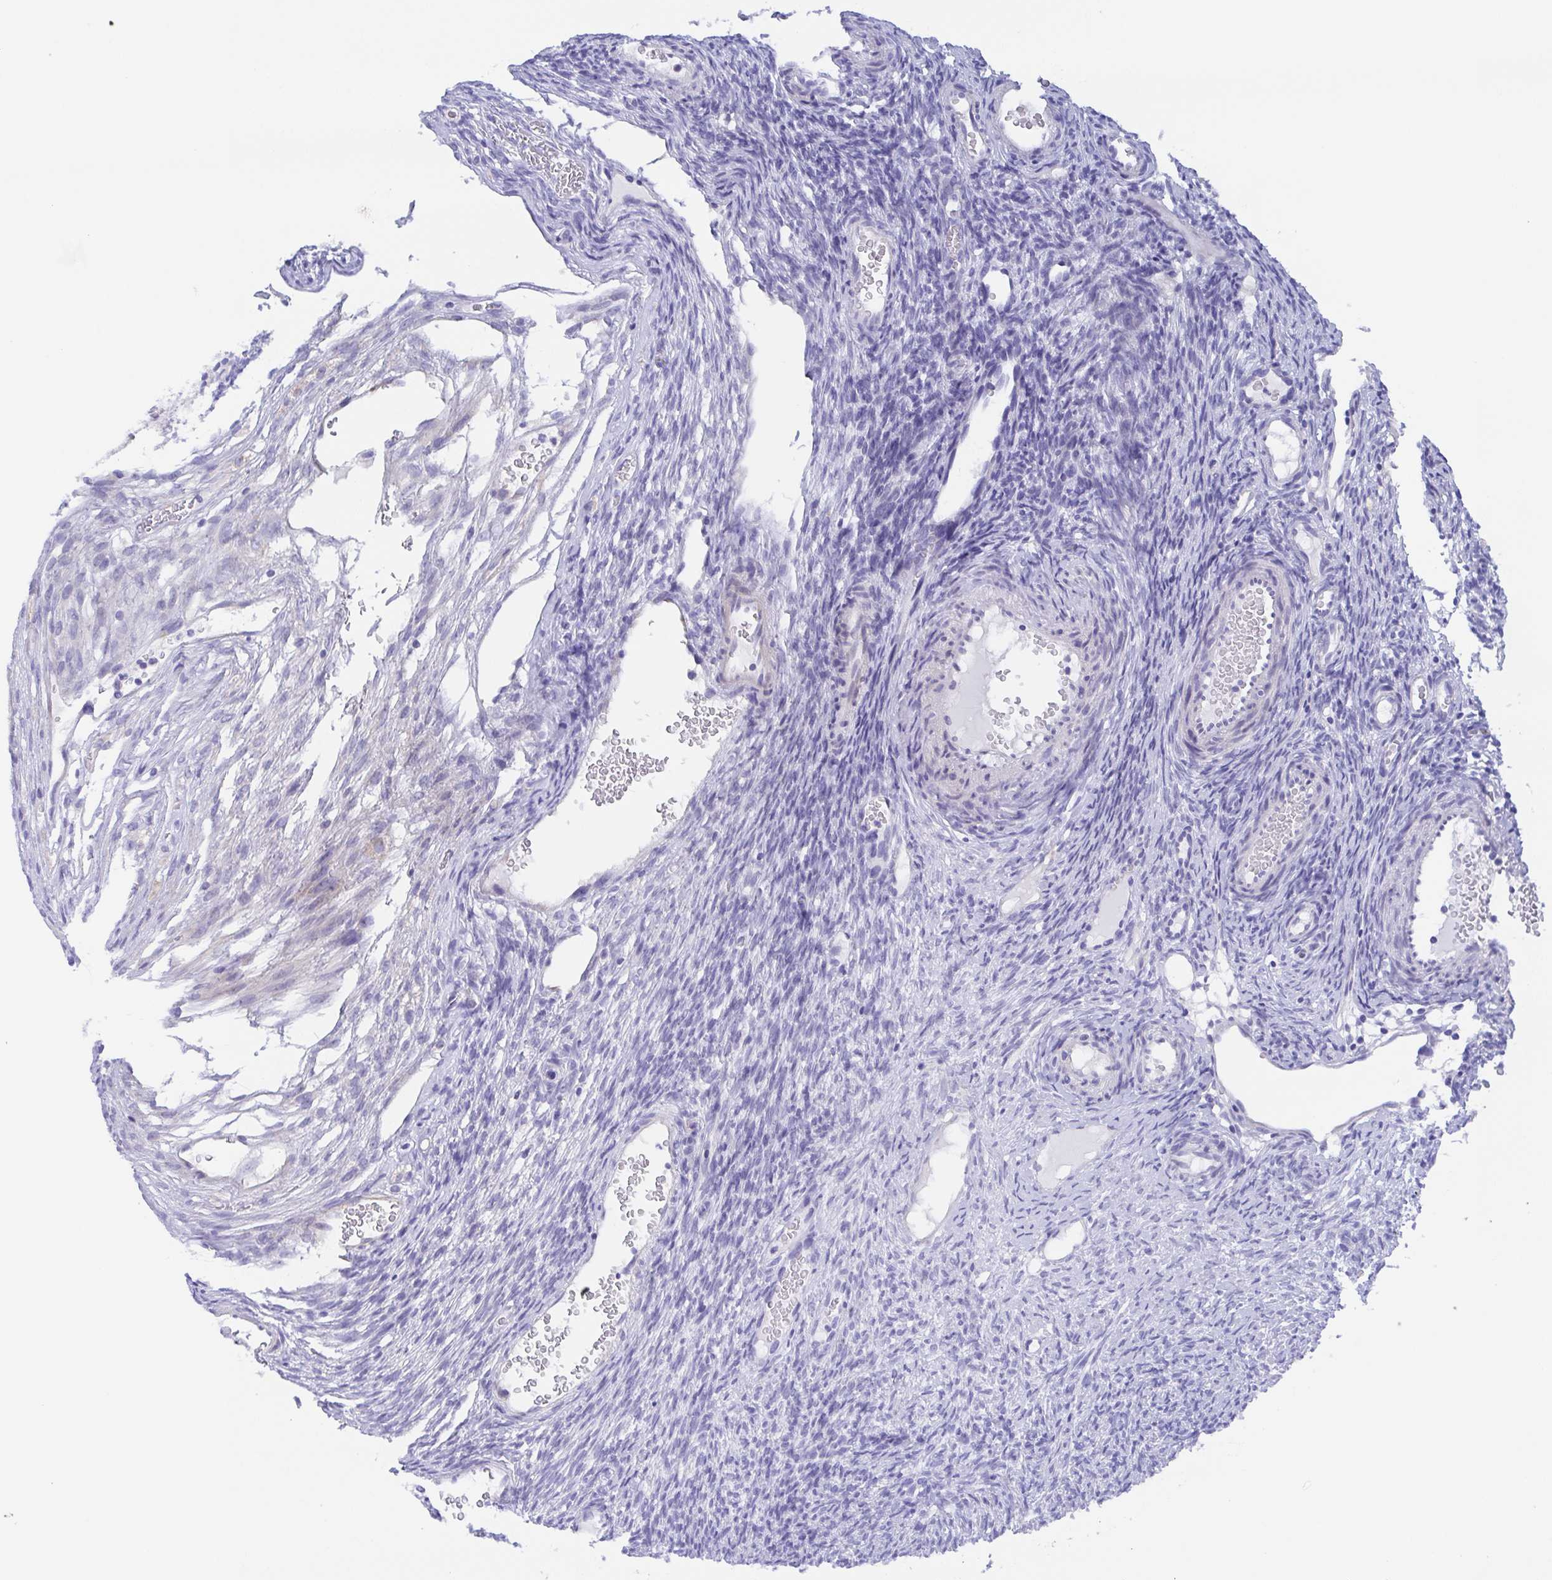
{"staining": {"intensity": "negative", "quantity": "none", "location": "none"}, "tissue": "ovary", "cell_type": "Follicle cells", "image_type": "normal", "snomed": [{"axis": "morphology", "description": "Normal tissue, NOS"}, {"axis": "topography", "description": "Ovary"}], "caption": "This is an immunohistochemistry (IHC) image of unremarkable ovary. There is no expression in follicle cells.", "gene": "MUCL3", "patient": {"sex": "female", "age": 34}}